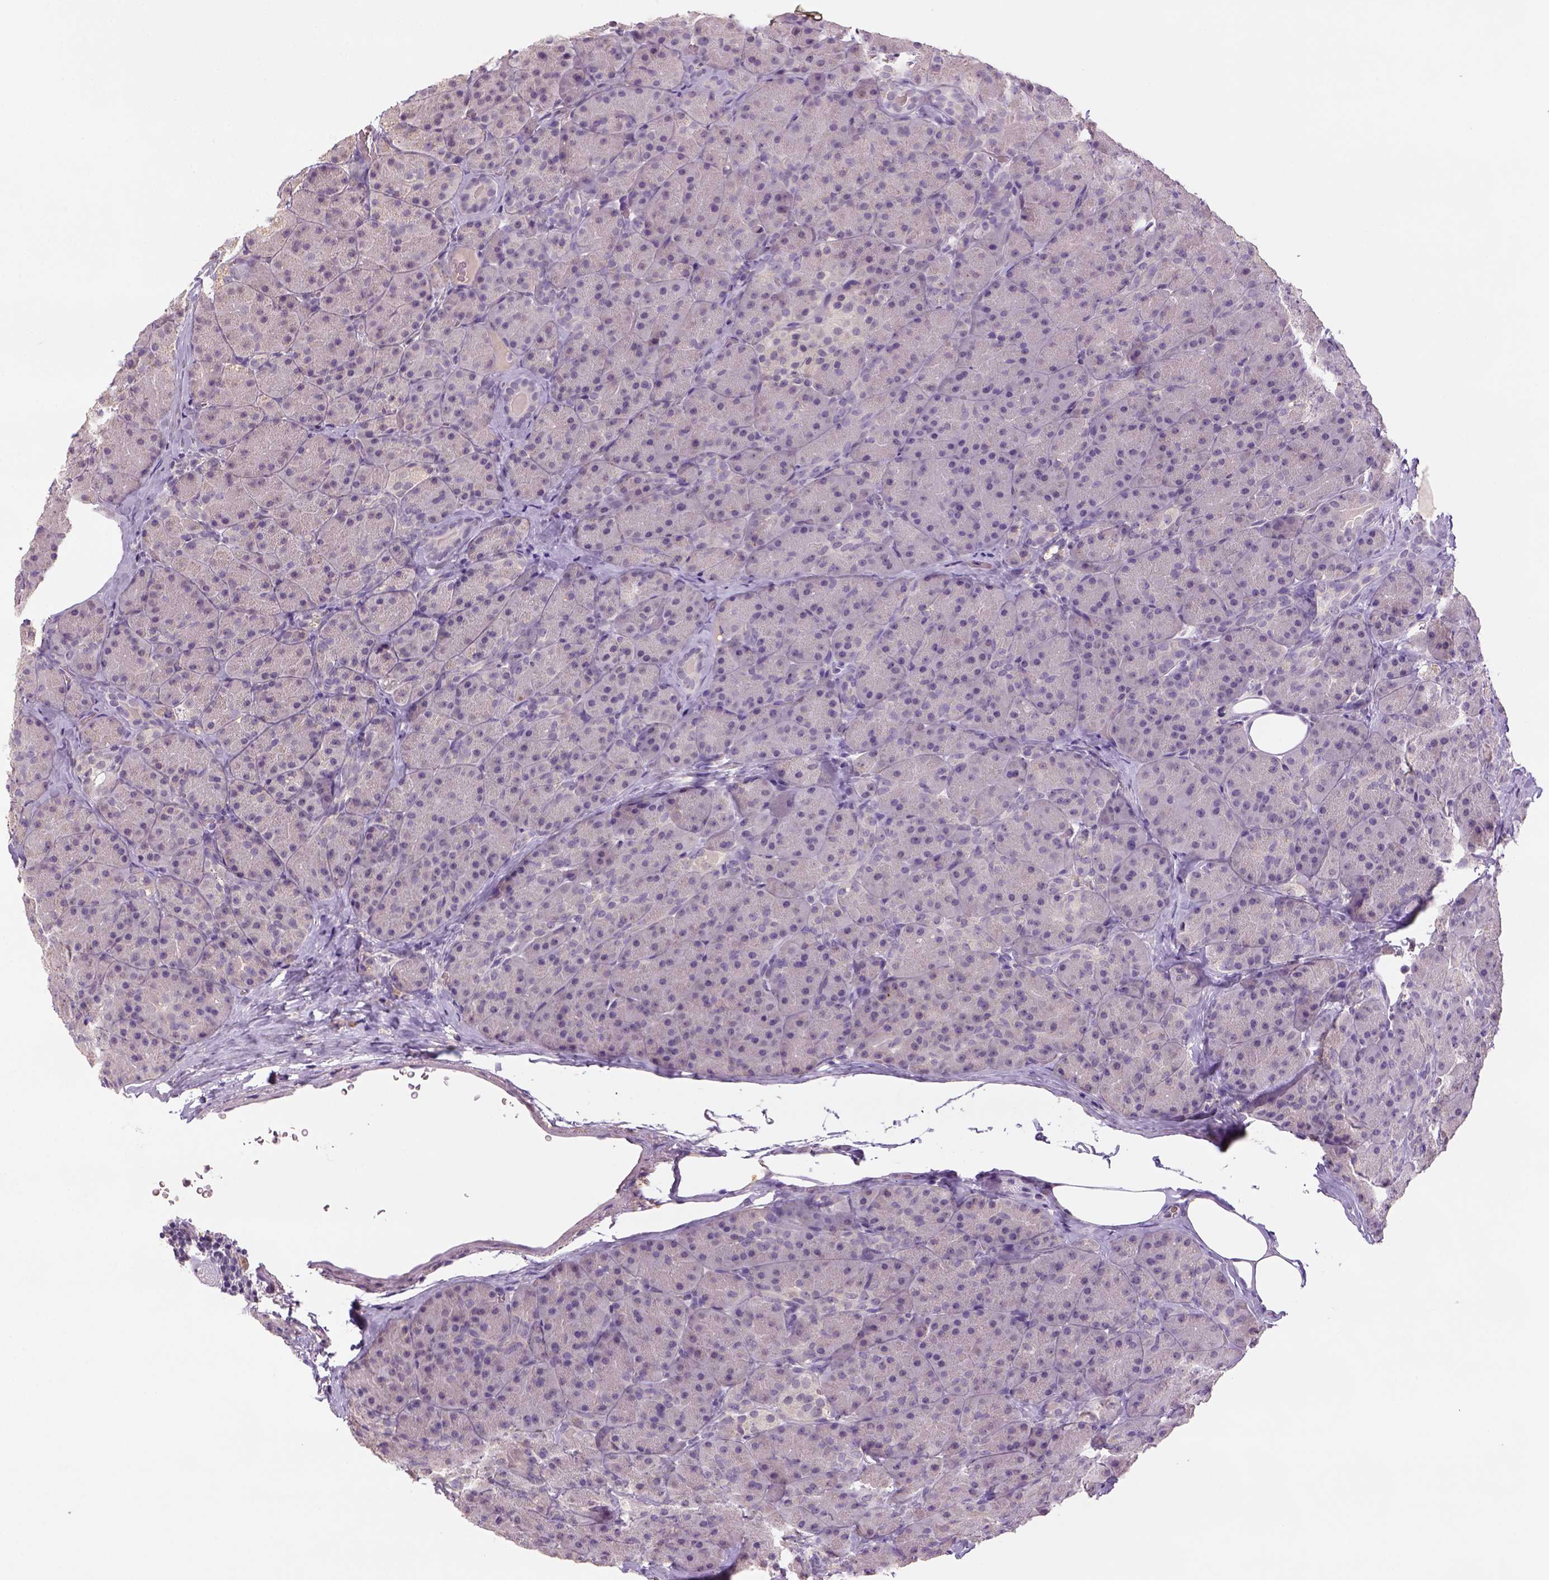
{"staining": {"intensity": "negative", "quantity": "none", "location": "none"}, "tissue": "pancreas", "cell_type": "Exocrine glandular cells", "image_type": "normal", "snomed": [{"axis": "morphology", "description": "Normal tissue, NOS"}, {"axis": "topography", "description": "Pancreas"}], "caption": "DAB (3,3'-diaminobenzidine) immunohistochemical staining of benign pancreas demonstrates no significant staining in exocrine glandular cells.", "gene": "NLGN2", "patient": {"sex": "male", "age": 57}}